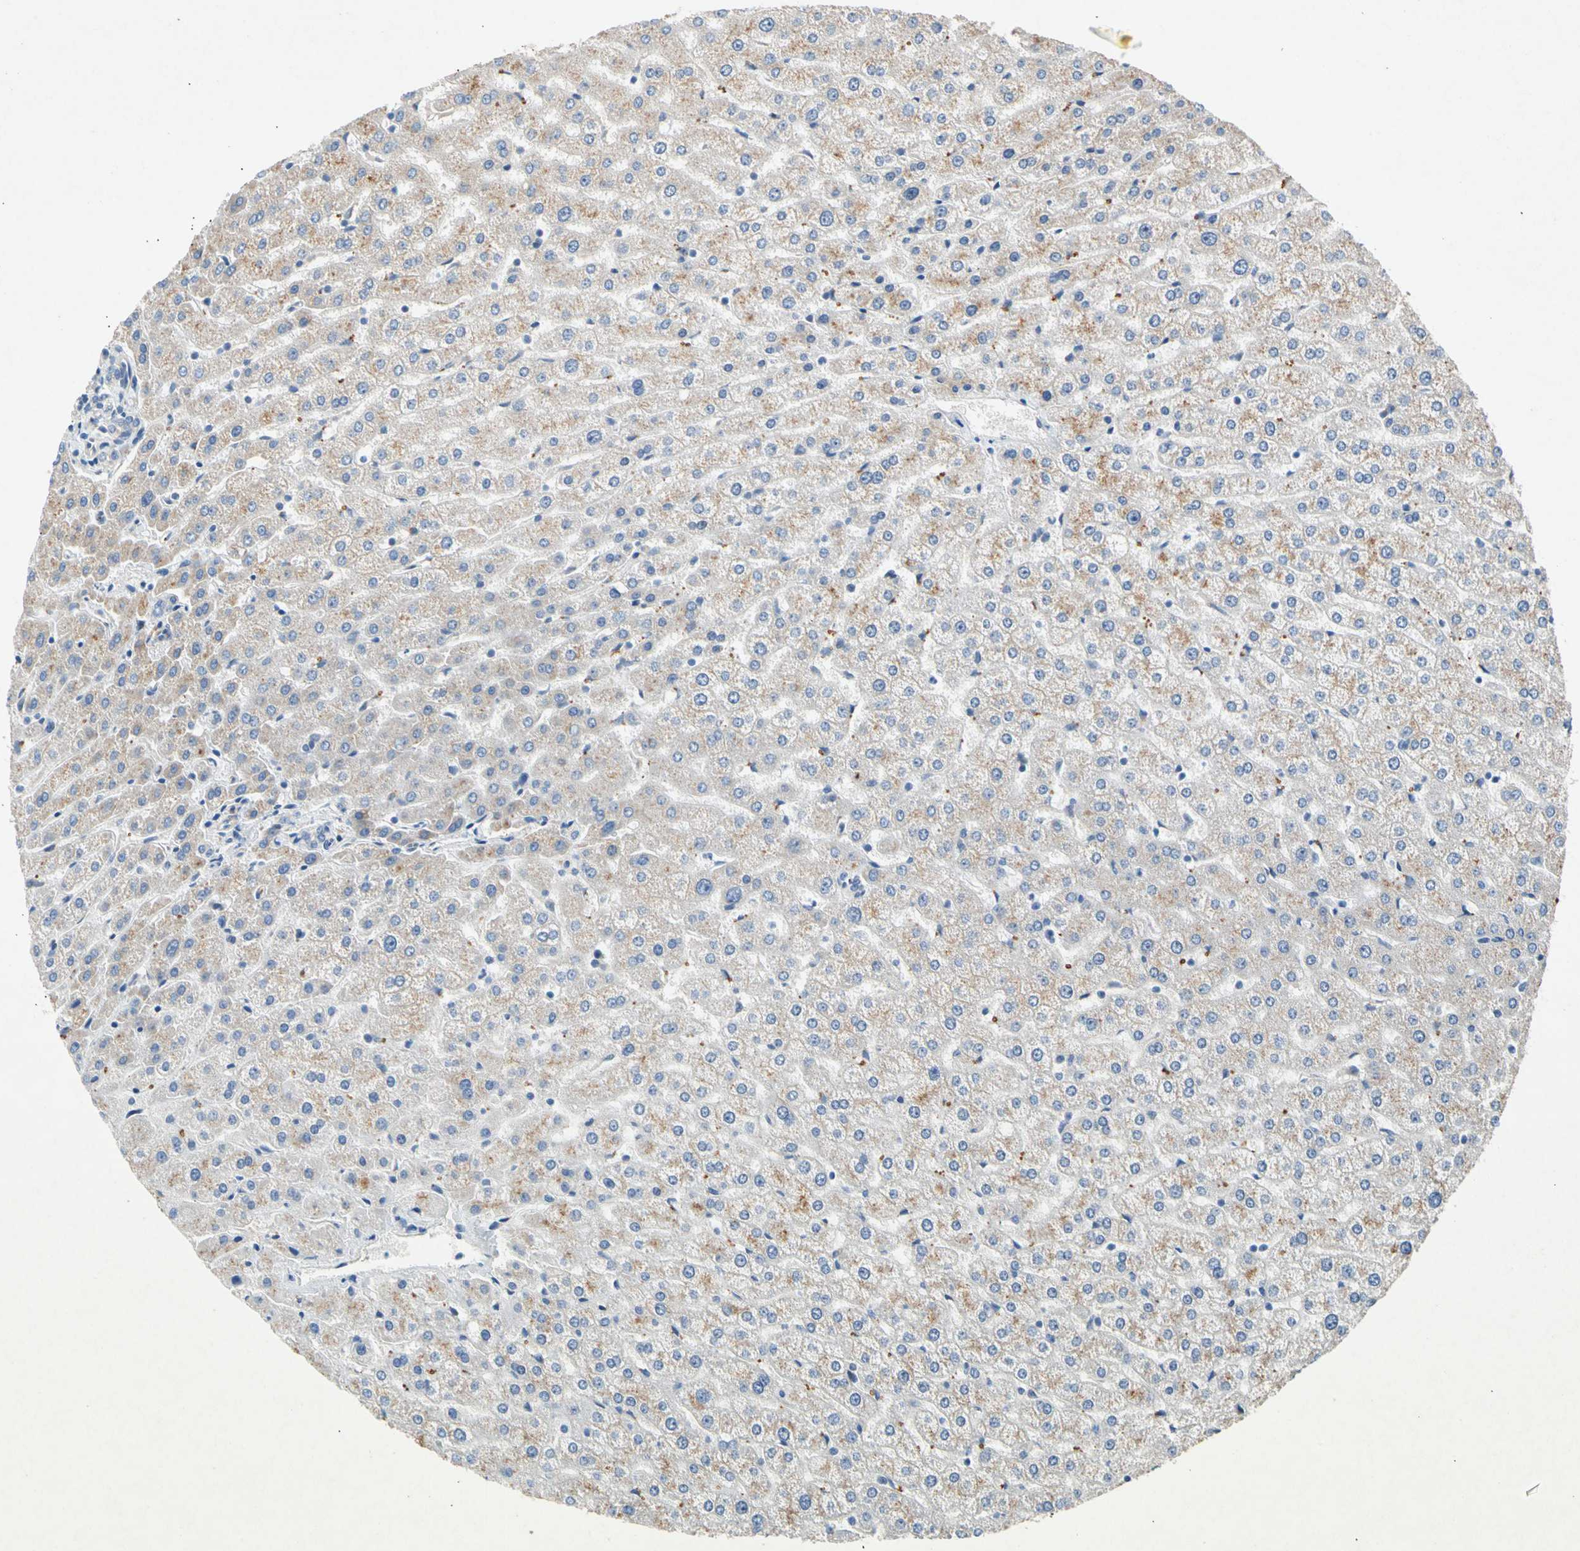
{"staining": {"intensity": "weak", "quantity": "<25%", "location": "cytoplasmic/membranous"}, "tissue": "liver", "cell_type": "Cholangiocytes", "image_type": "normal", "snomed": [{"axis": "morphology", "description": "Normal tissue, NOS"}, {"axis": "morphology", "description": "Fibrosis, NOS"}, {"axis": "topography", "description": "Liver"}], "caption": "This is a image of immunohistochemistry staining of normal liver, which shows no expression in cholangiocytes.", "gene": "GASK1B", "patient": {"sex": "female", "age": 29}}